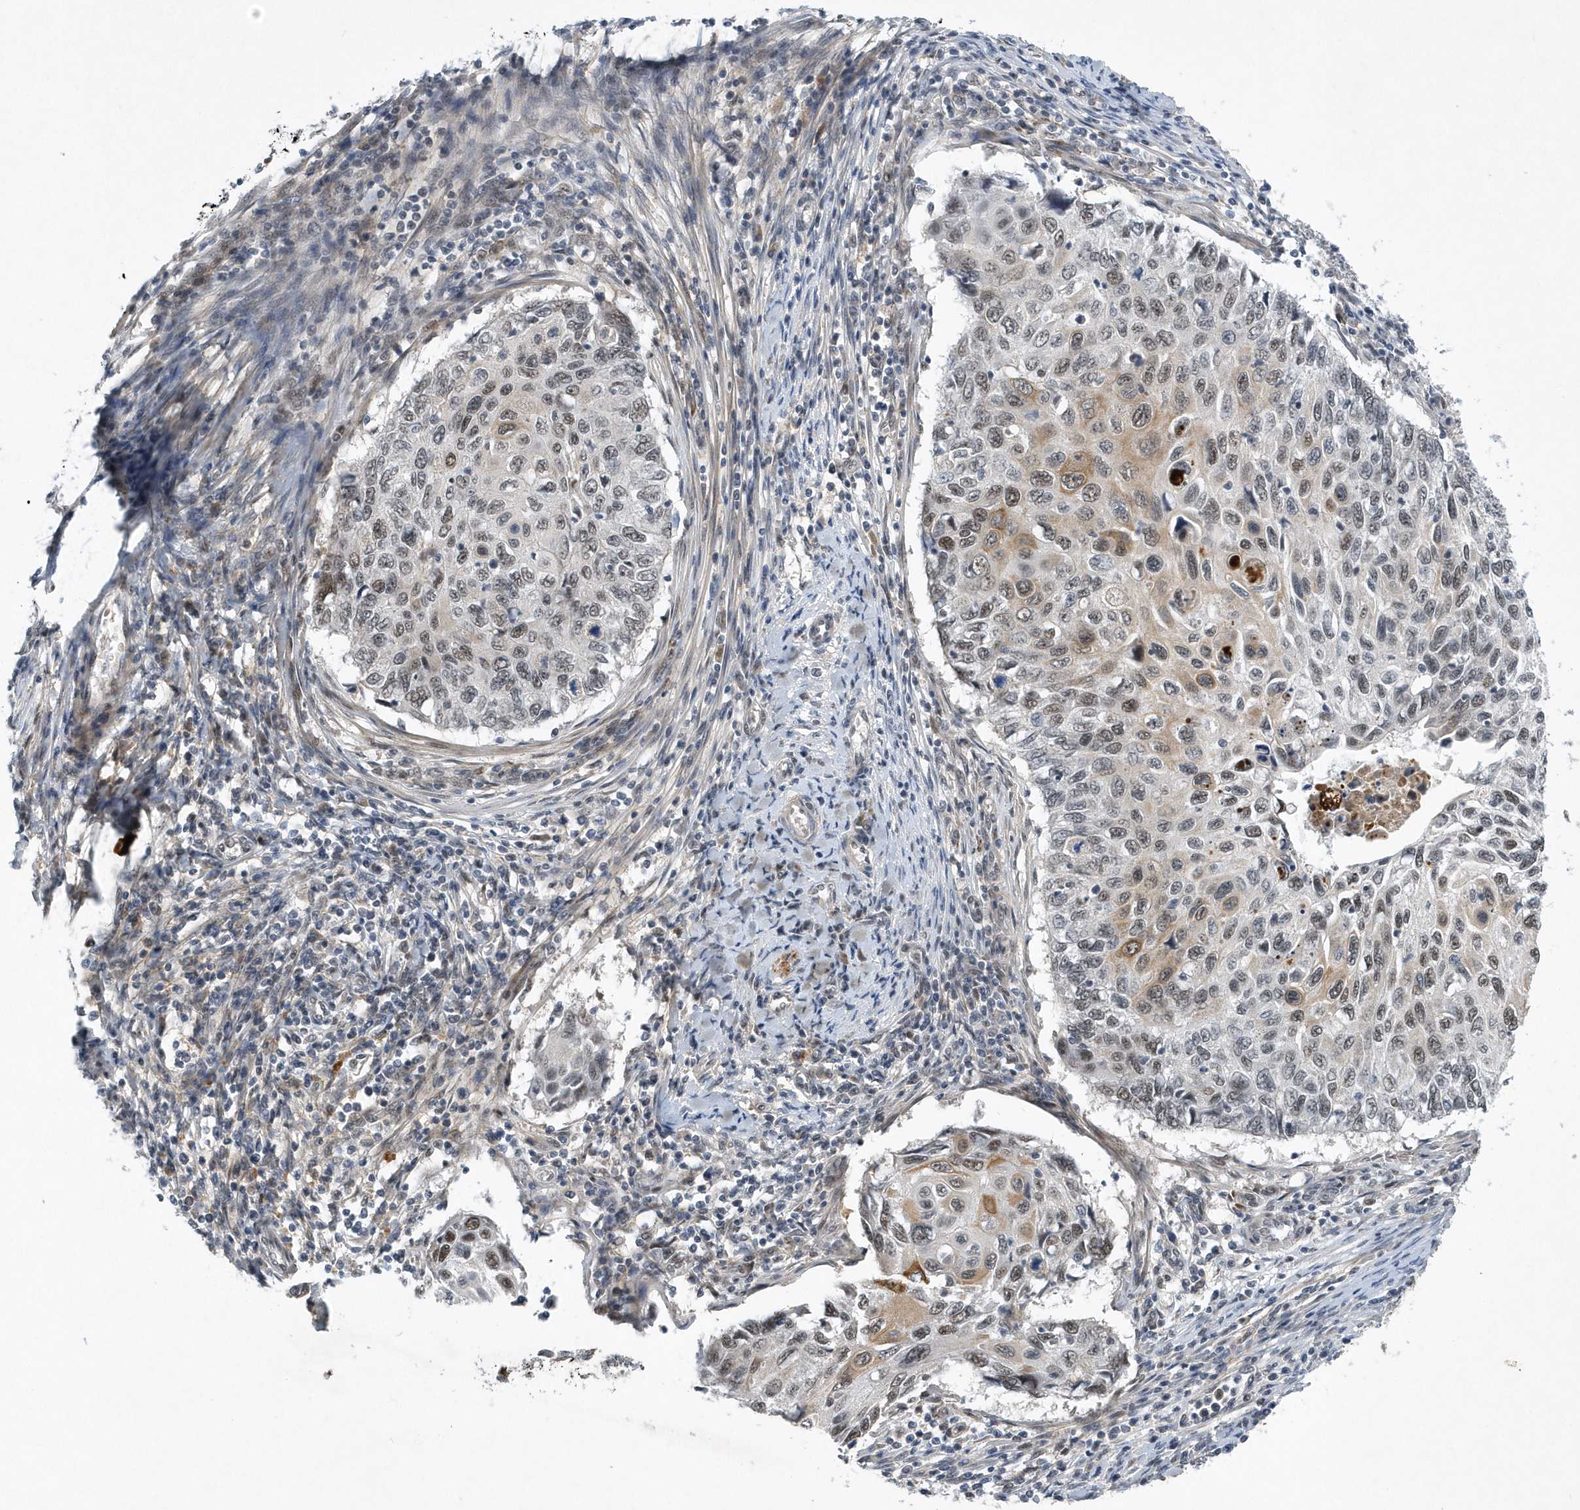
{"staining": {"intensity": "moderate", "quantity": "25%-75%", "location": "cytoplasmic/membranous,nuclear"}, "tissue": "cervical cancer", "cell_type": "Tumor cells", "image_type": "cancer", "snomed": [{"axis": "morphology", "description": "Squamous cell carcinoma, NOS"}, {"axis": "topography", "description": "Cervix"}], "caption": "Immunohistochemical staining of human squamous cell carcinoma (cervical) demonstrates moderate cytoplasmic/membranous and nuclear protein expression in approximately 25%-75% of tumor cells.", "gene": "FAM217A", "patient": {"sex": "female", "age": 70}}